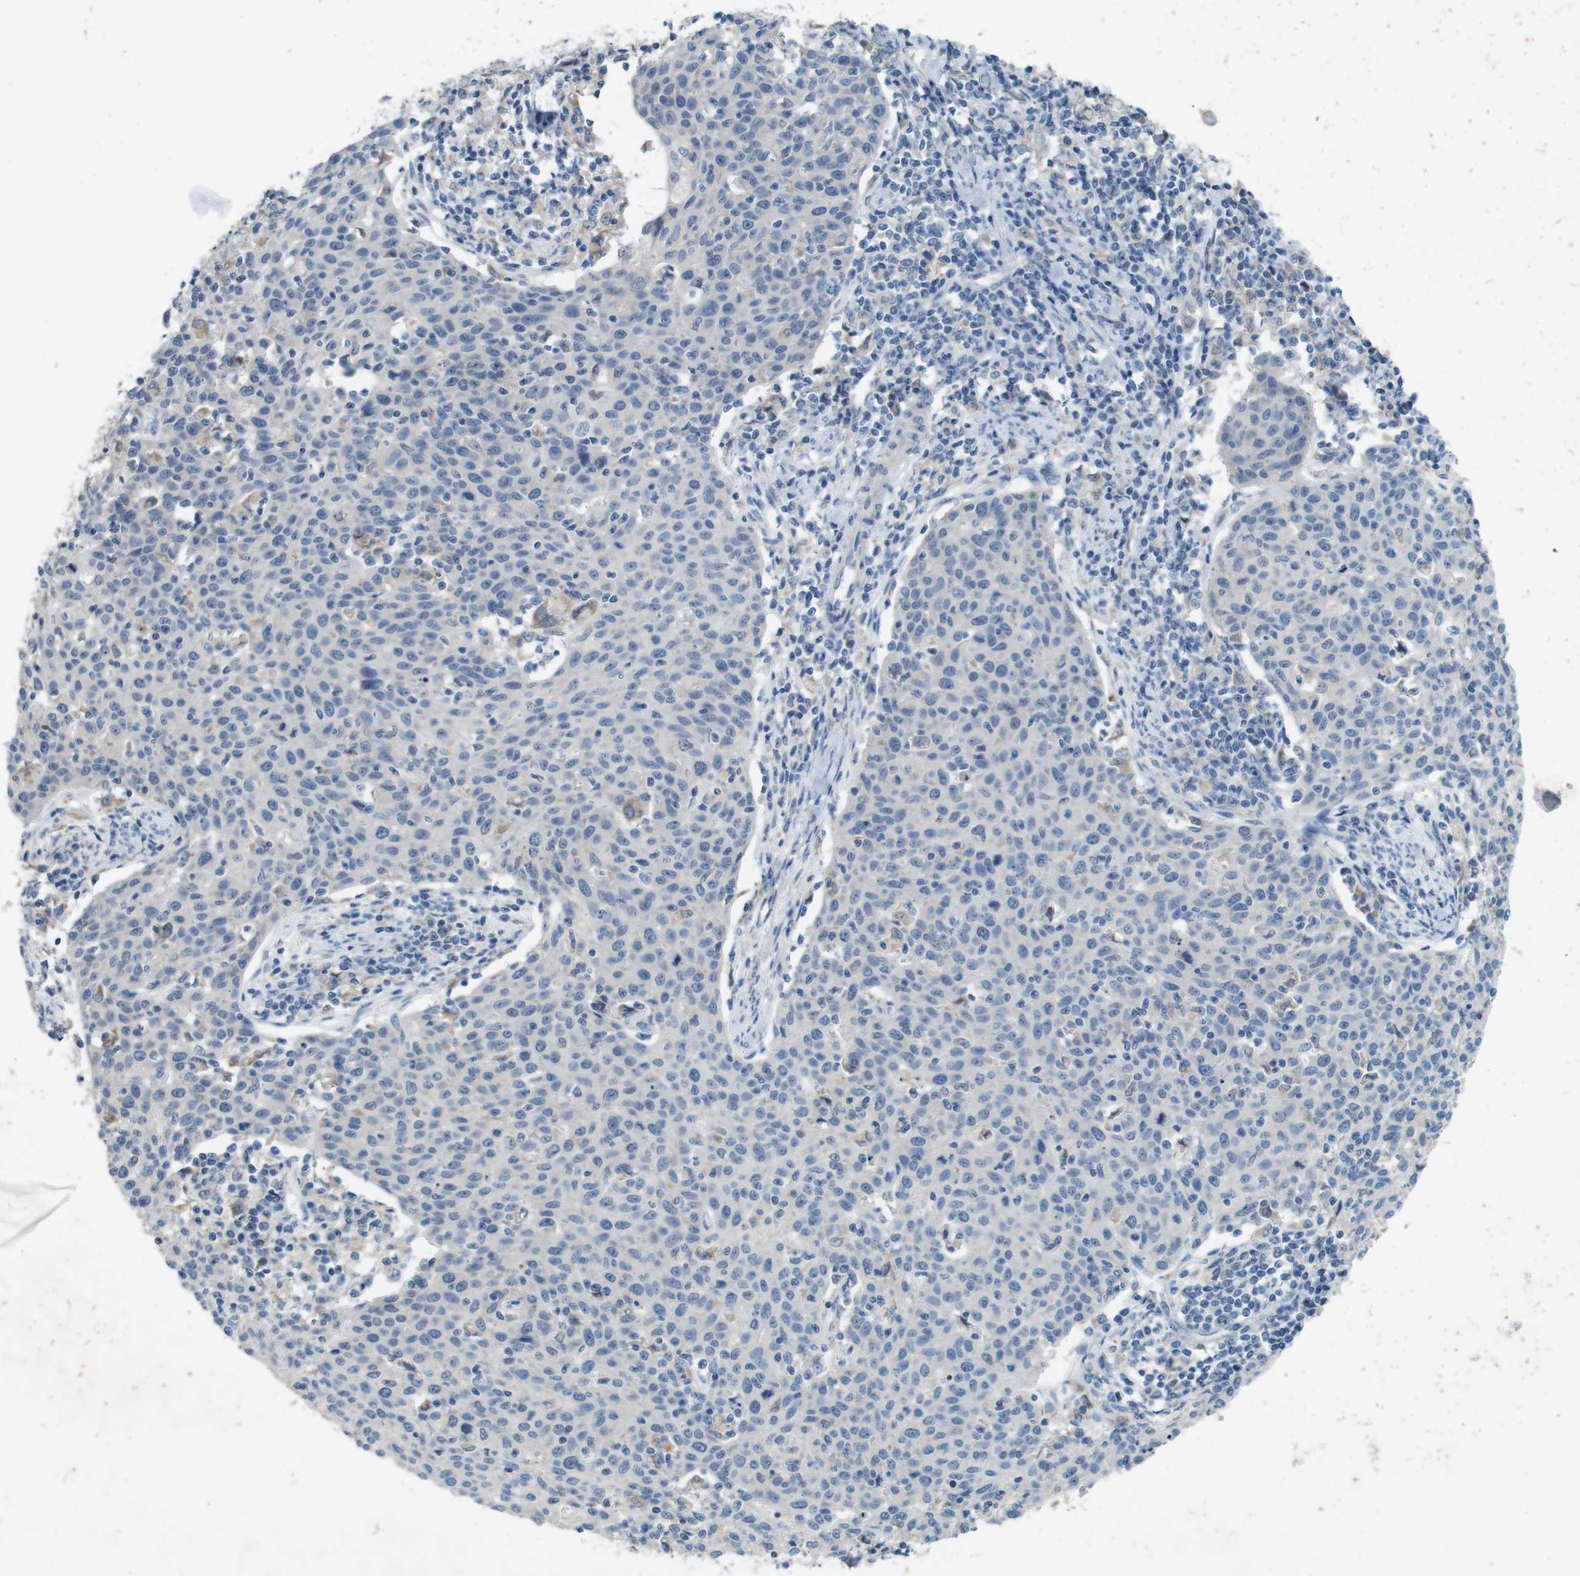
{"staining": {"intensity": "weak", "quantity": "<25%", "location": "cytoplasmic/membranous"}, "tissue": "cervical cancer", "cell_type": "Tumor cells", "image_type": "cancer", "snomed": [{"axis": "morphology", "description": "Squamous cell carcinoma, NOS"}, {"axis": "topography", "description": "Cervix"}], "caption": "This is an immunohistochemistry (IHC) histopathology image of cervical squamous cell carcinoma. There is no staining in tumor cells.", "gene": "MOGAT3", "patient": {"sex": "female", "age": 38}}